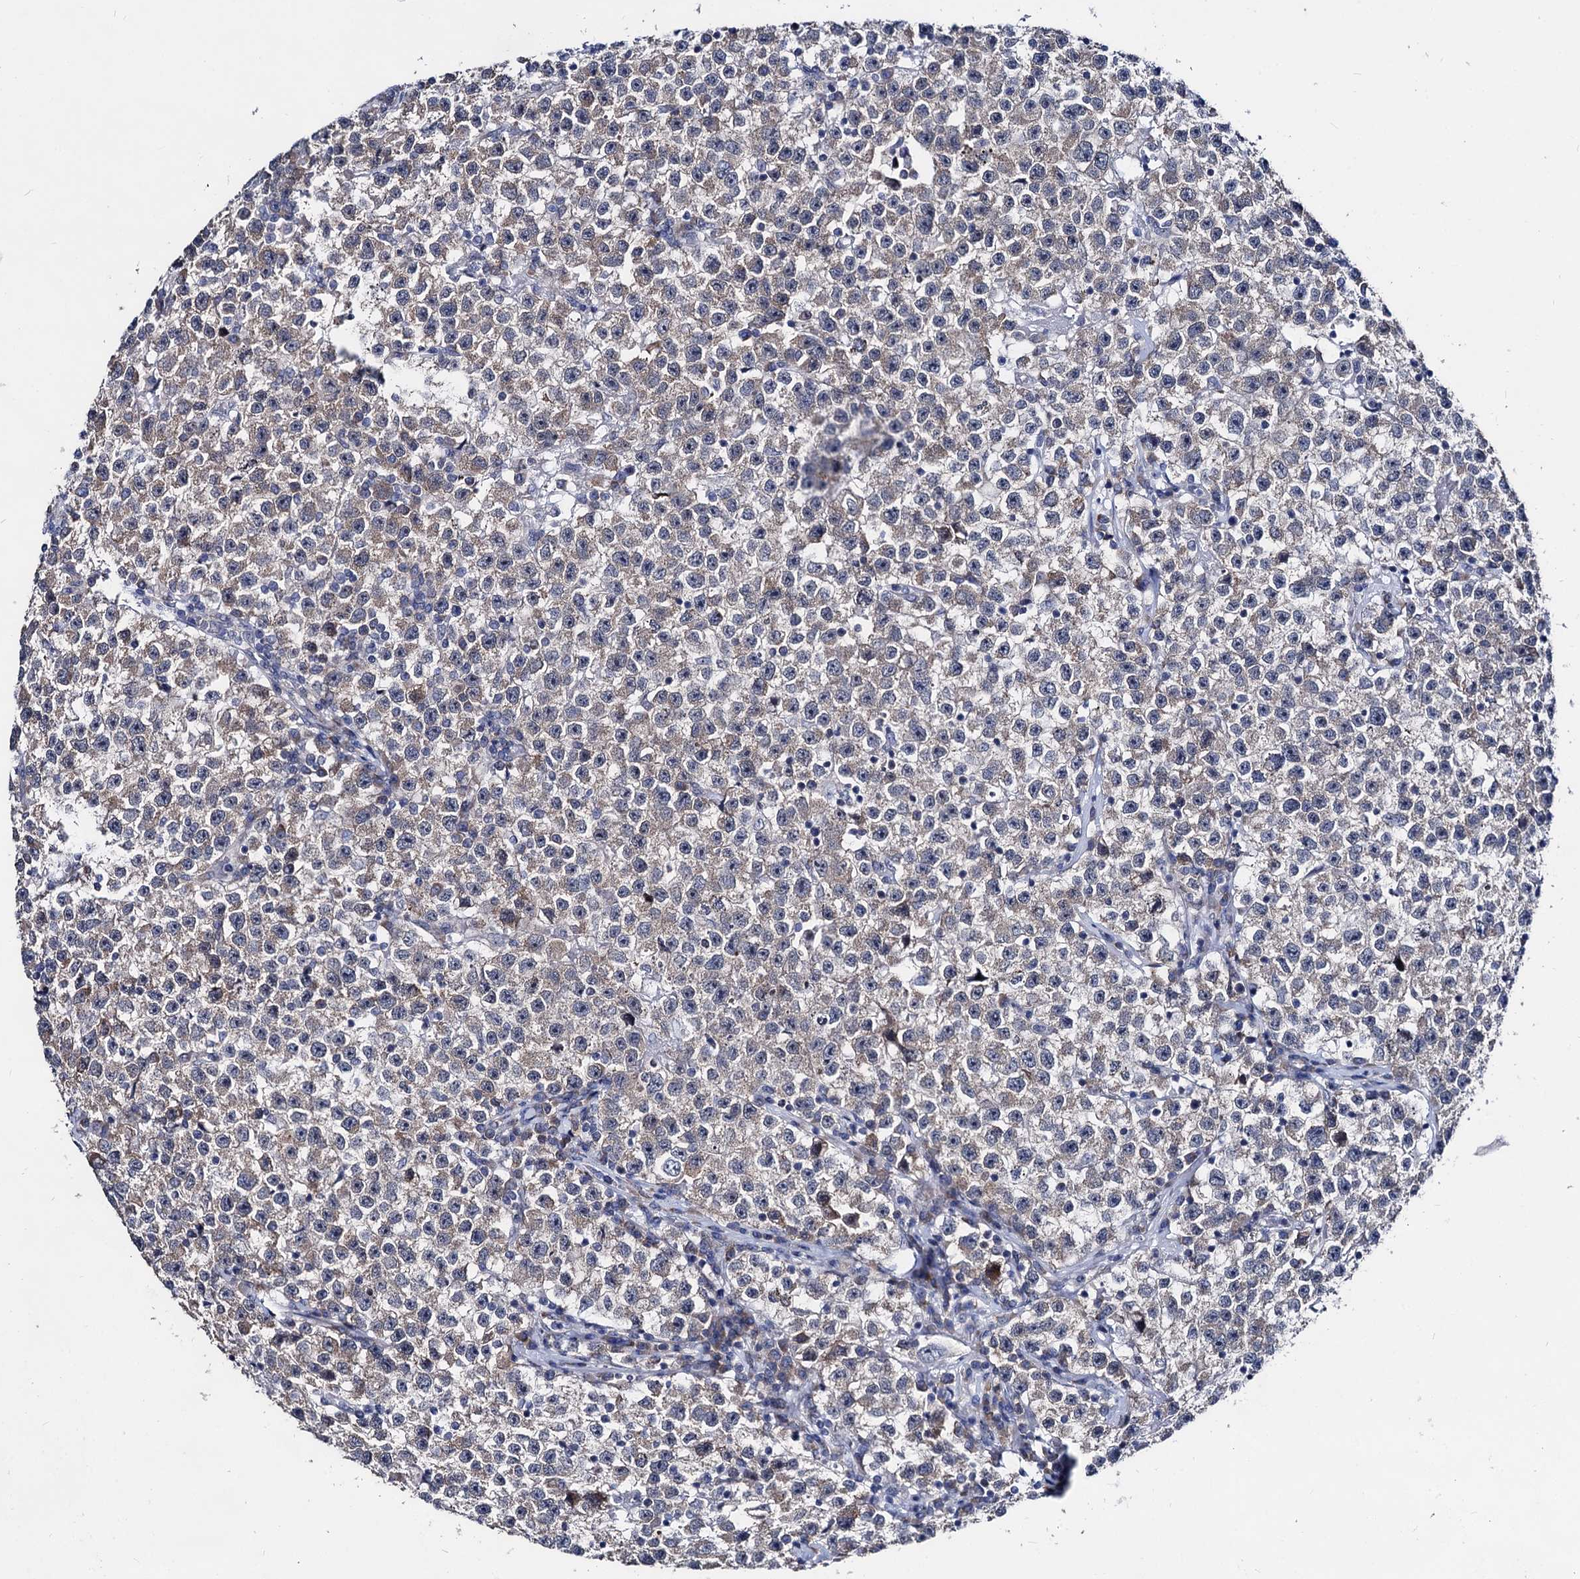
{"staining": {"intensity": "negative", "quantity": "none", "location": "none"}, "tissue": "testis cancer", "cell_type": "Tumor cells", "image_type": "cancer", "snomed": [{"axis": "morphology", "description": "Seminoma, NOS"}, {"axis": "topography", "description": "Testis"}], "caption": "Testis seminoma was stained to show a protein in brown. There is no significant expression in tumor cells. (Brightfield microscopy of DAB (3,3'-diaminobenzidine) immunohistochemistry at high magnification).", "gene": "CAPRIN2", "patient": {"sex": "male", "age": 22}}